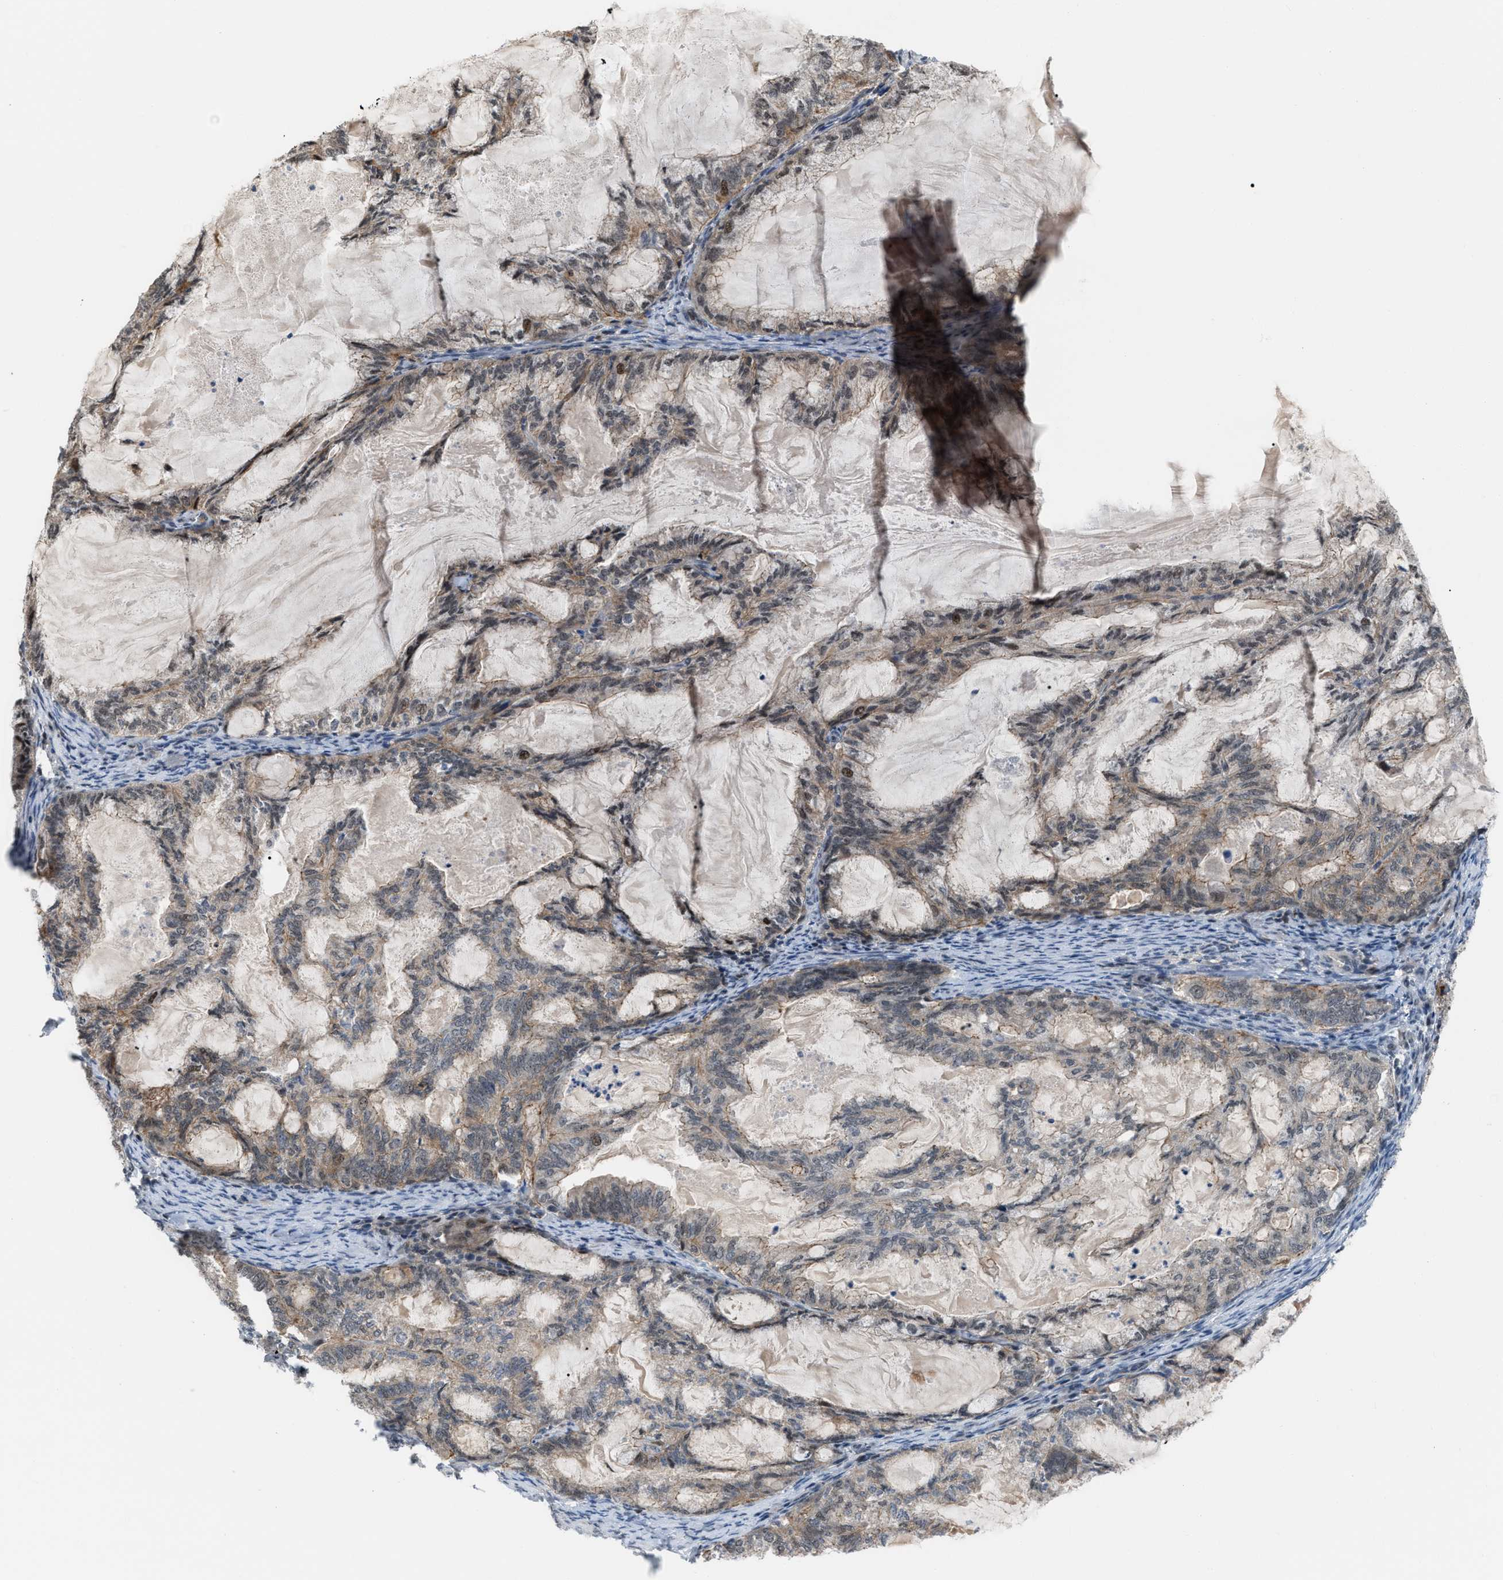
{"staining": {"intensity": "weak", "quantity": "<25%", "location": "cytoplasmic/membranous,nuclear"}, "tissue": "endometrial cancer", "cell_type": "Tumor cells", "image_type": "cancer", "snomed": [{"axis": "morphology", "description": "Adenocarcinoma, NOS"}, {"axis": "topography", "description": "Endometrium"}], "caption": "The image exhibits no staining of tumor cells in adenocarcinoma (endometrial).", "gene": "RFFL", "patient": {"sex": "female", "age": 86}}